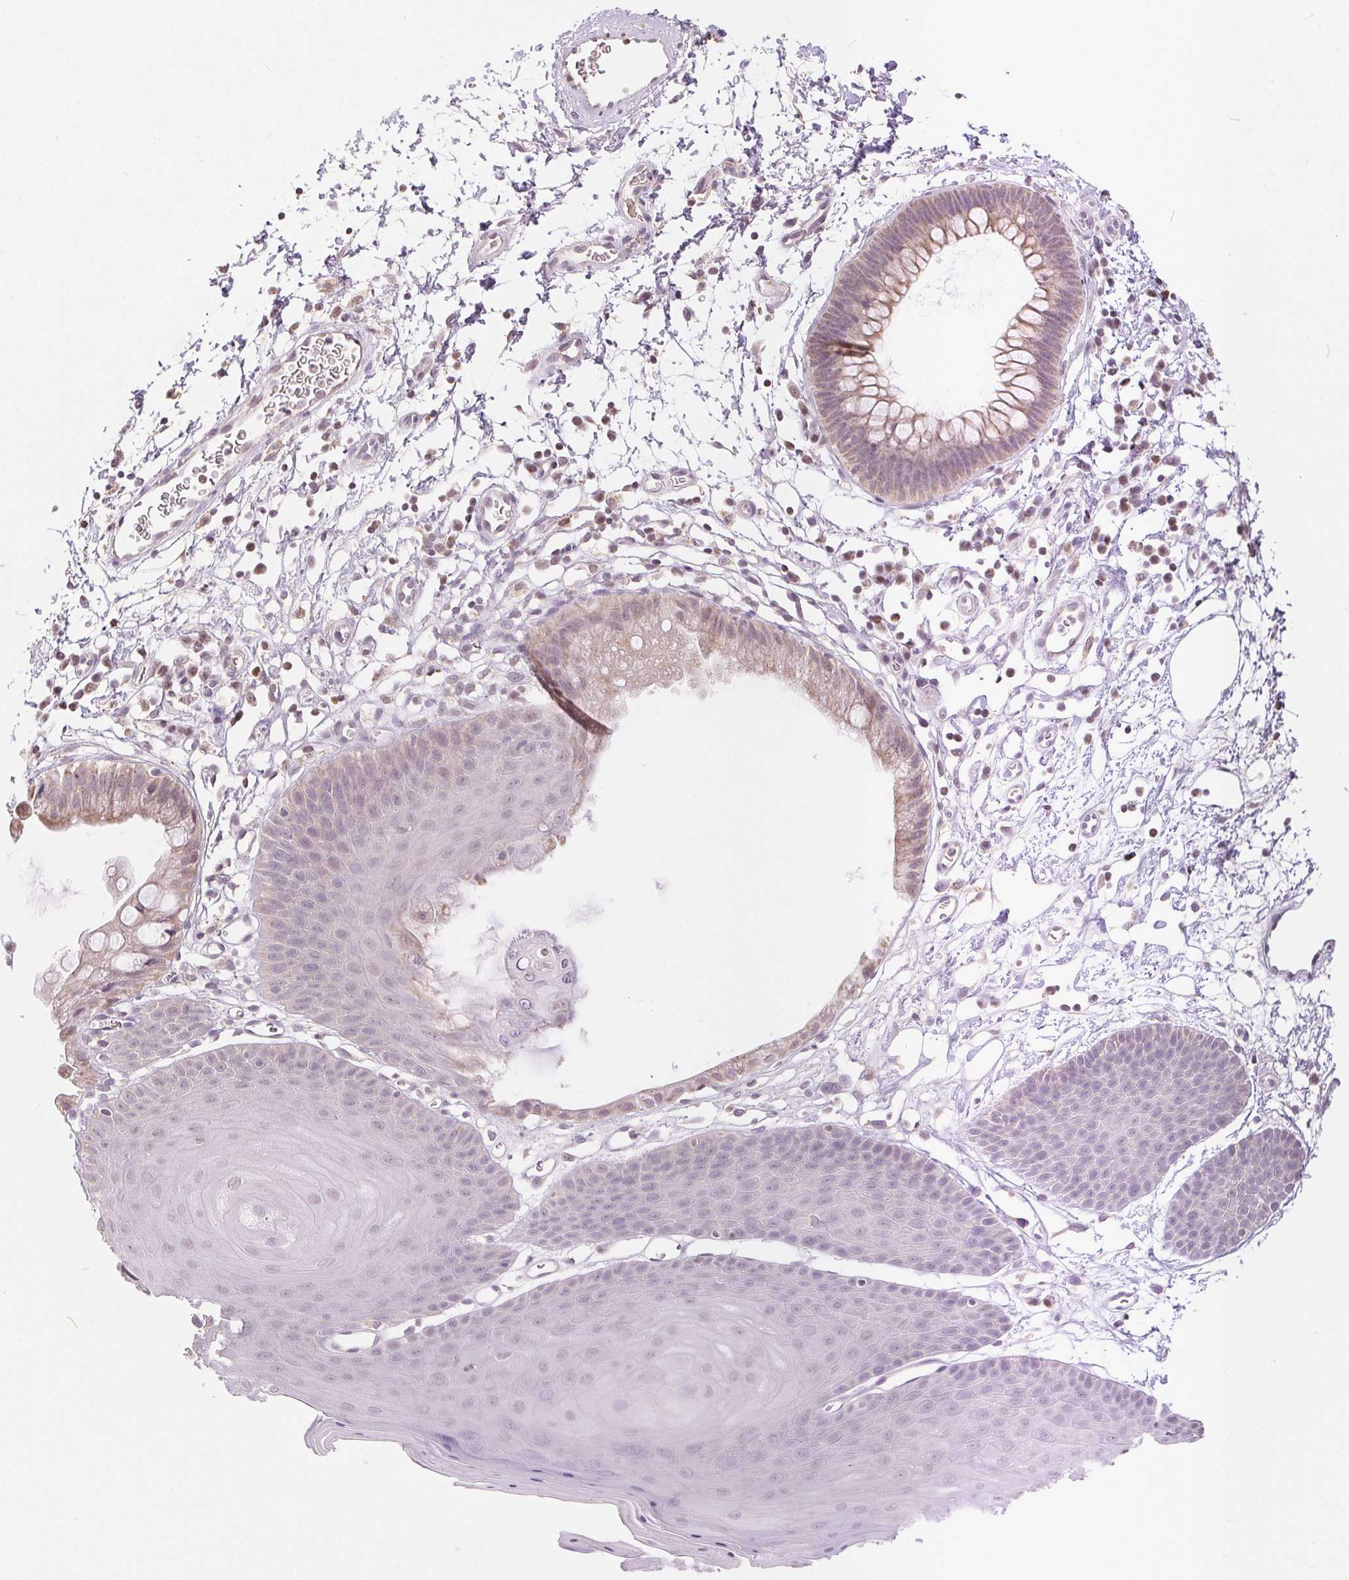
{"staining": {"intensity": "weak", "quantity": "25%-75%", "location": "nuclear"}, "tissue": "skin", "cell_type": "Epidermal cells", "image_type": "normal", "snomed": [{"axis": "morphology", "description": "Normal tissue, NOS"}, {"axis": "topography", "description": "Anal"}], "caption": "Protein expression analysis of unremarkable skin exhibits weak nuclear staining in about 25%-75% of epidermal cells.", "gene": "POU2F2", "patient": {"sex": "male", "age": 53}}